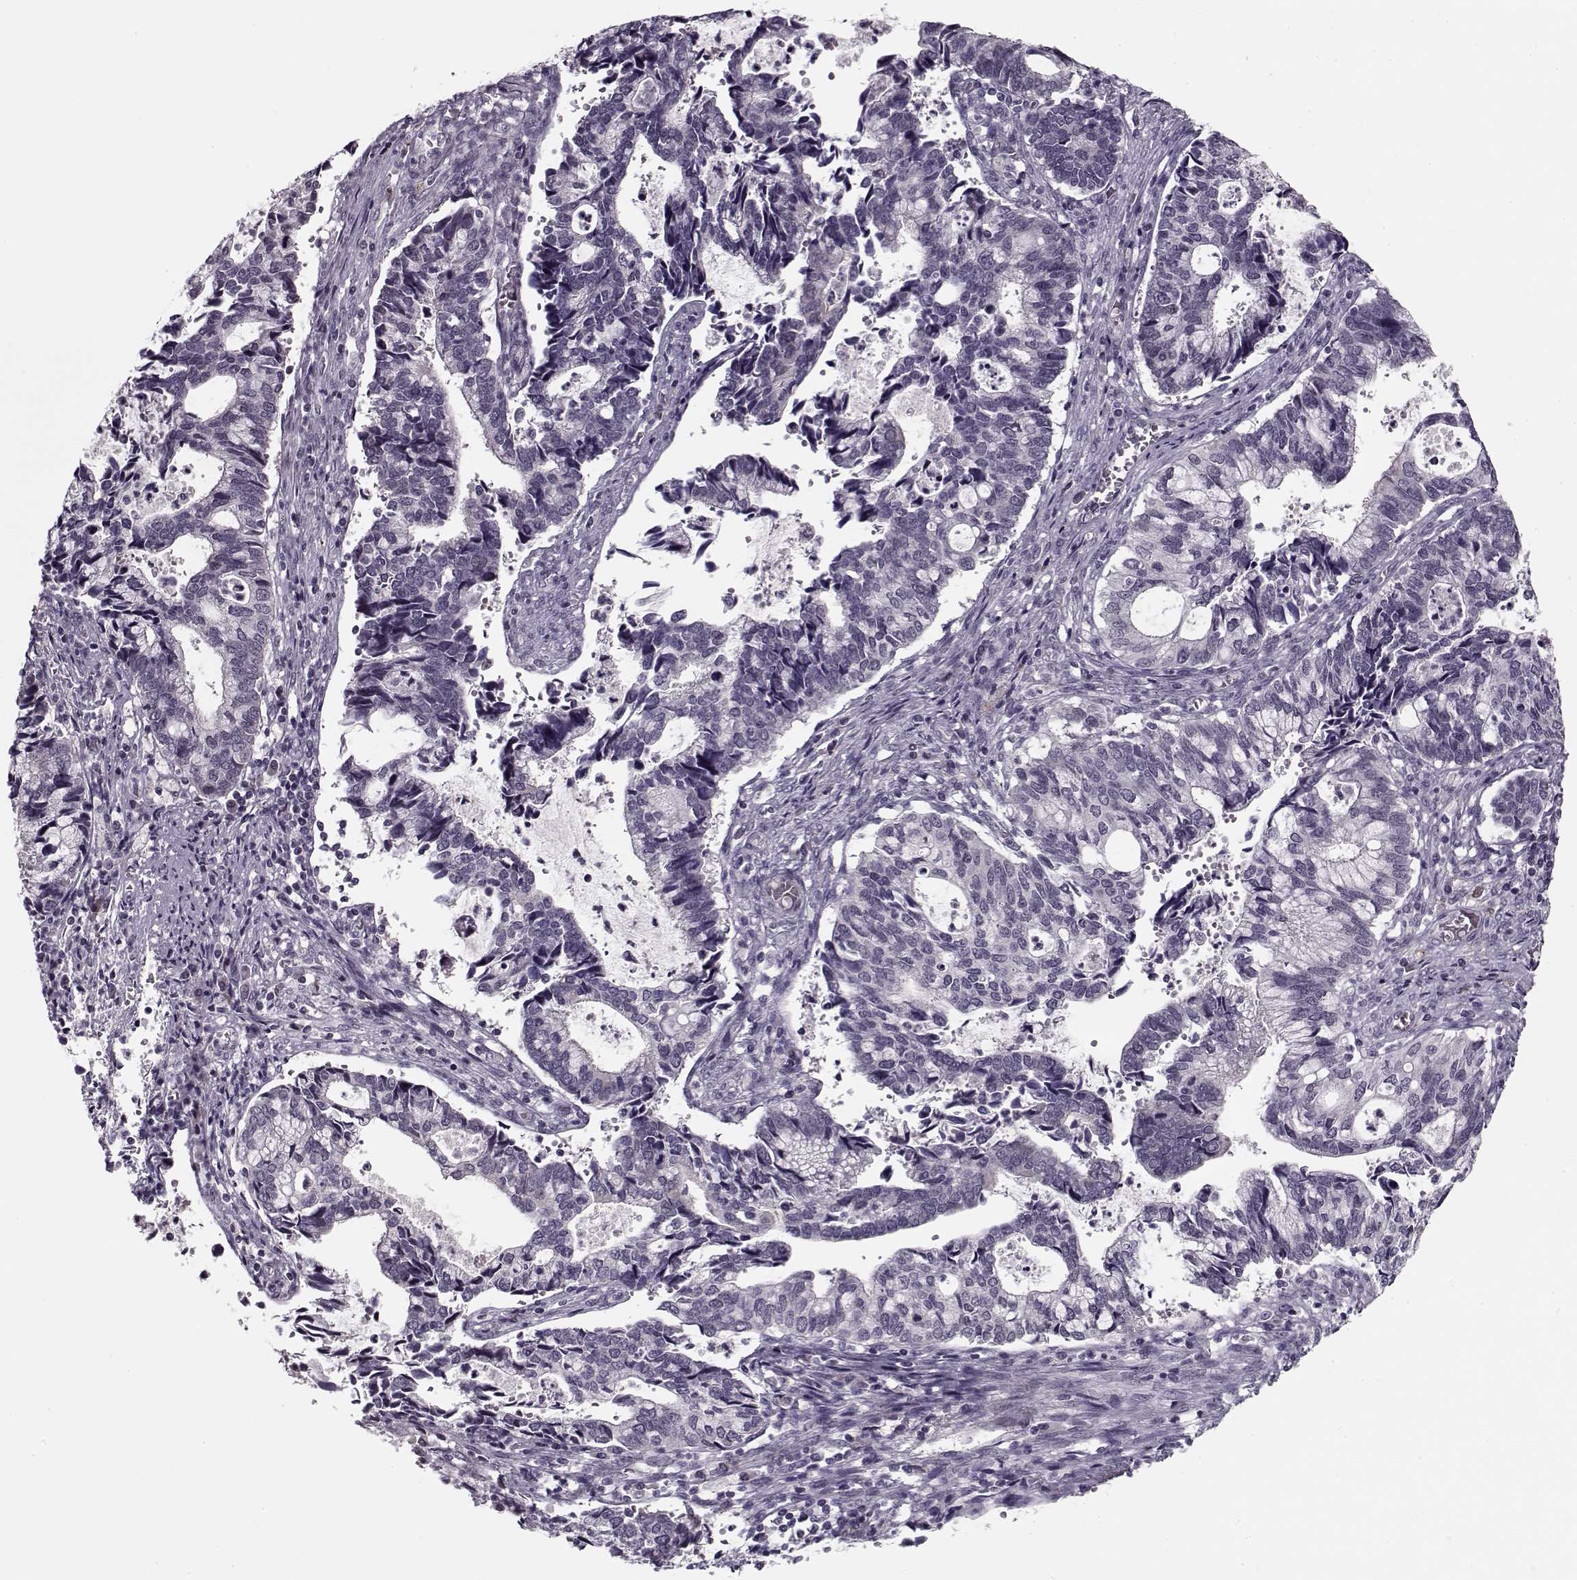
{"staining": {"intensity": "negative", "quantity": "none", "location": "none"}, "tissue": "cervical cancer", "cell_type": "Tumor cells", "image_type": "cancer", "snomed": [{"axis": "morphology", "description": "Adenocarcinoma, NOS"}, {"axis": "topography", "description": "Cervix"}], "caption": "The photomicrograph reveals no staining of tumor cells in cervical cancer. Nuclei are stained in blue.", "gene": "DNAI3", "patient": {"sex": "female", "age": 42}}